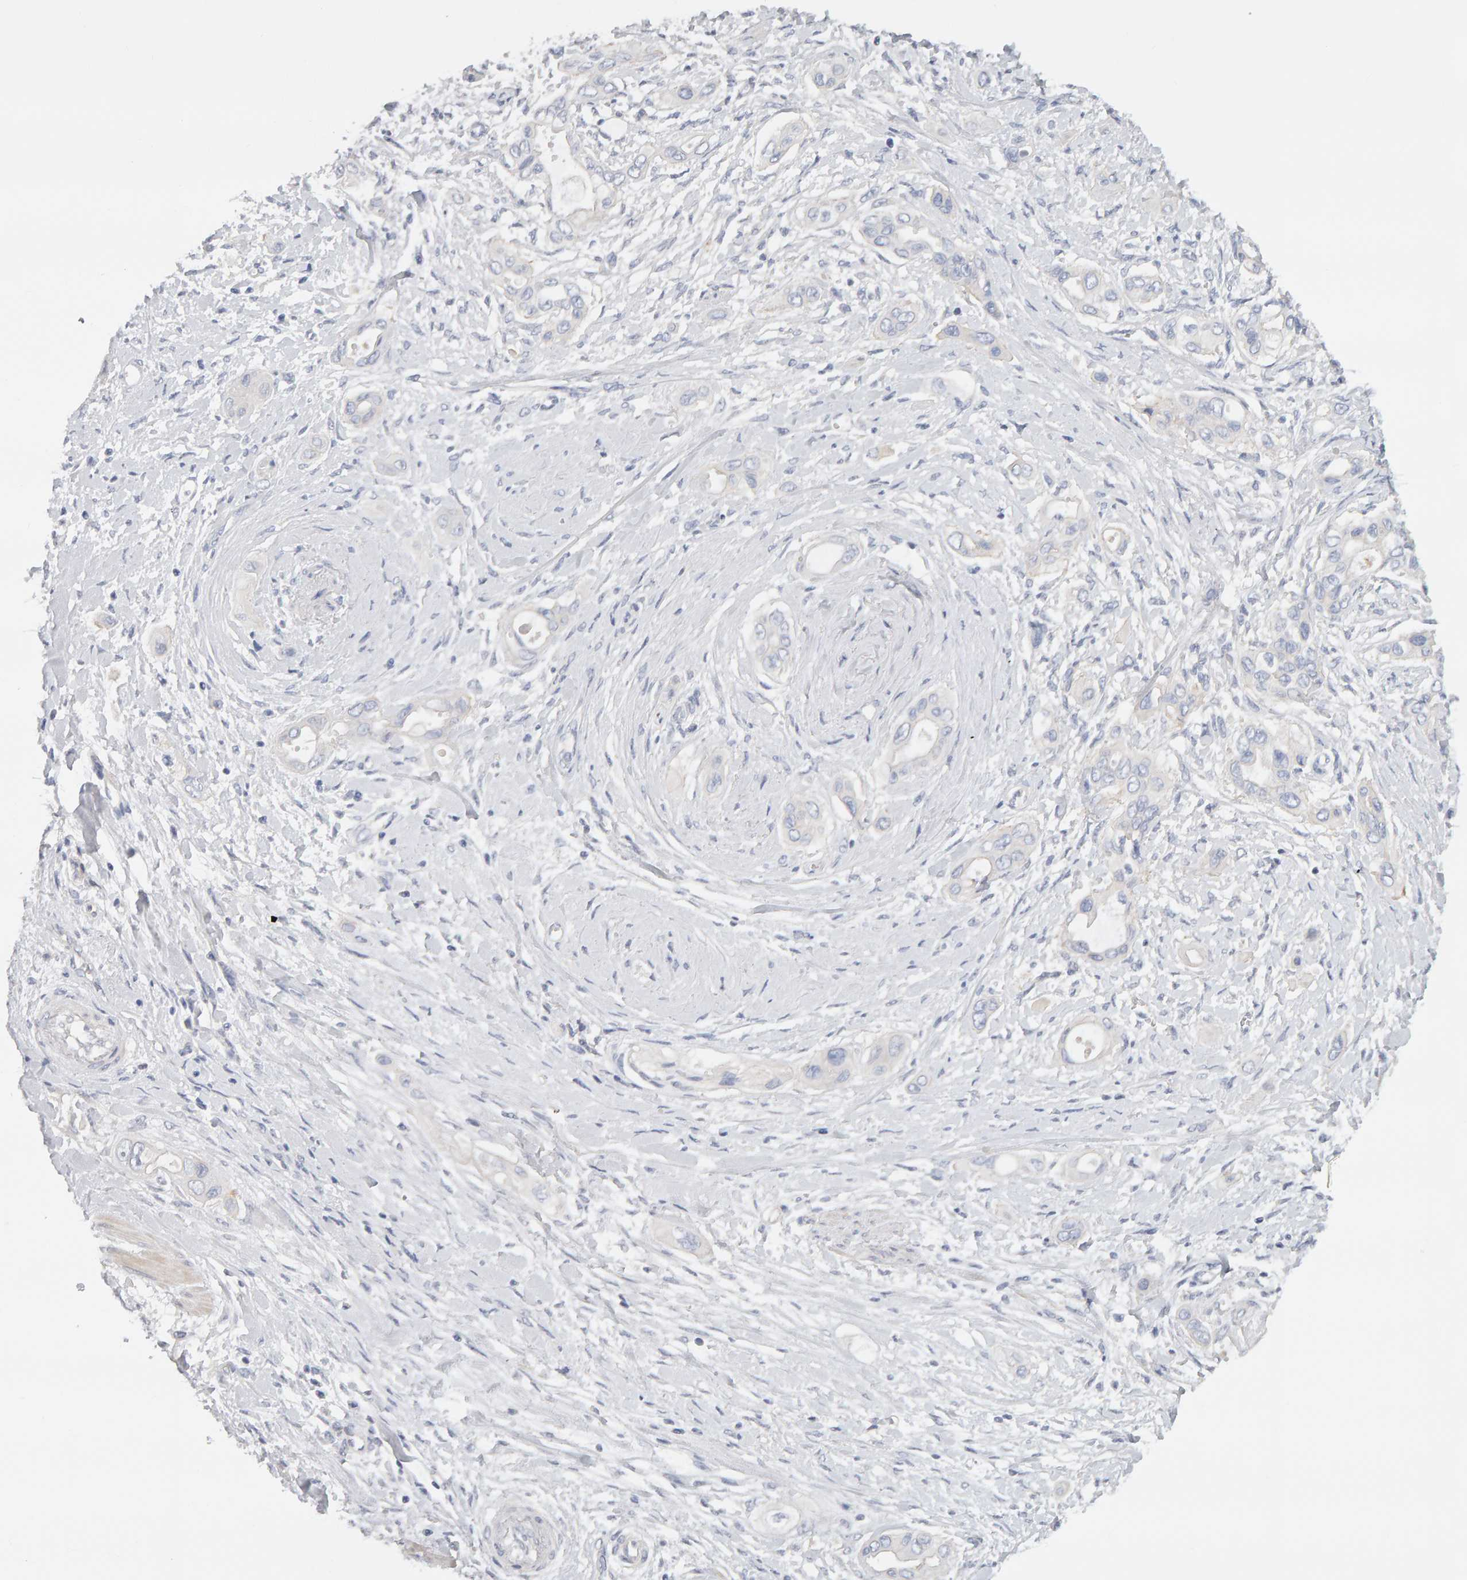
{"staining": {"intensity": "negative", "quantity": "none", "location": "none"}, "tissue": "pancreatic cancer", "cell_type": "Tumor cells", "image_type": "cancer", "snomed": [{"axis": "morphology", "description": "Adenocarcinoma, NOS"}, {"axis": "topography", "description": "Pancreas"}], "caption": "High power microscopy photomicrograph of an IHC histopathology image of adenocarcinoma (pancreatic), revealing no significant staining in tumor cells.", "gene": "PPP1R16A", "patient": {"sex": "male", "age": 59}}